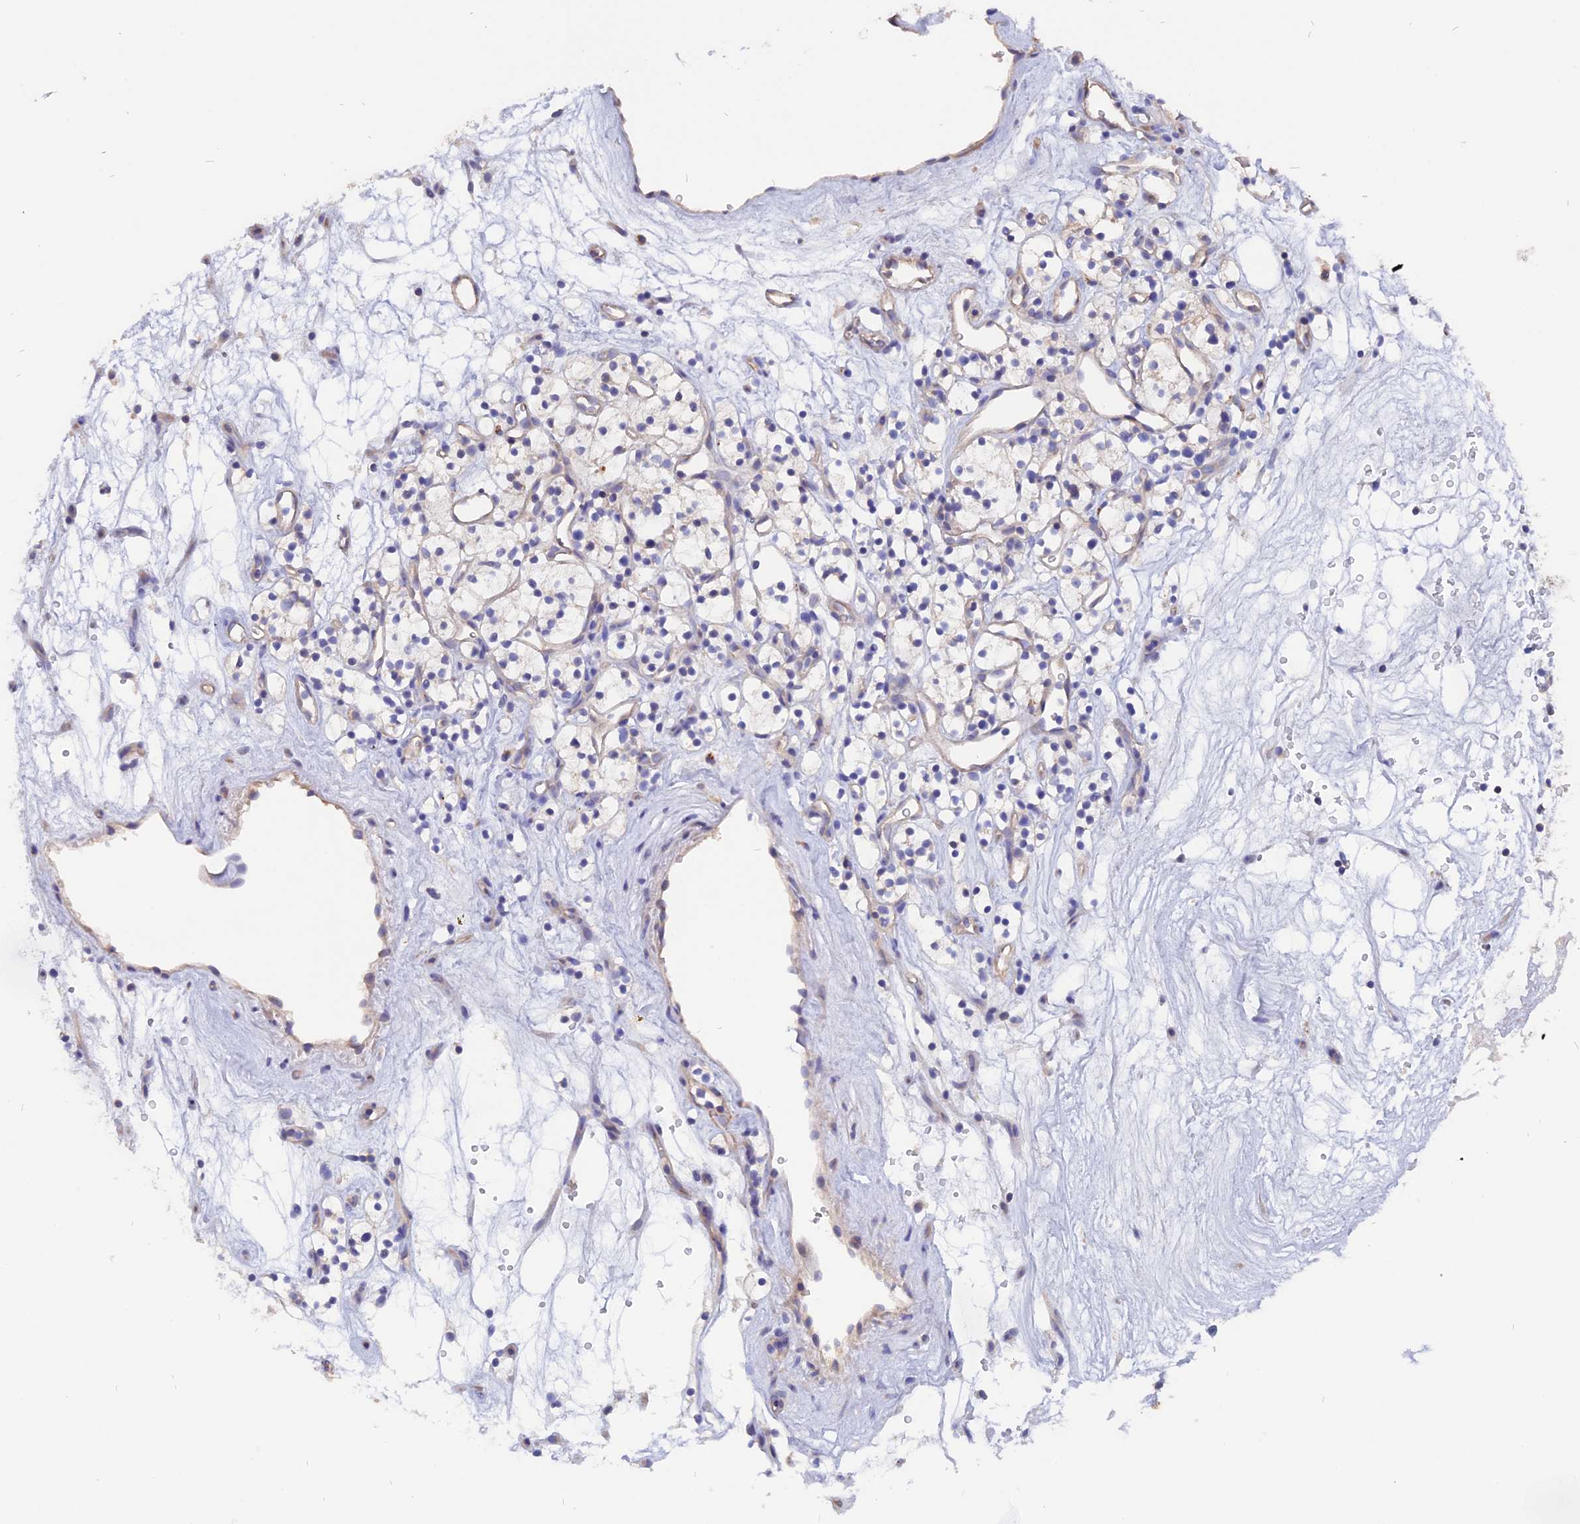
{"staining": {"intensity": "negative", "quantity": "none", "location": "none"}, "tissue": "renal cancer", "cell_type": "Tumor cells", "image_type": "cancer", "snomed": [{"axis": "morphology", "description": "Adenocarcinoma, NOS"}, {"axis": "topography", "description": "Kidney"}], "caption": "Tumor cells show no significant protein positivity in renal cancer.", "gene": "CARMIL2", "patient": {"sex": "female", "age": 57}}